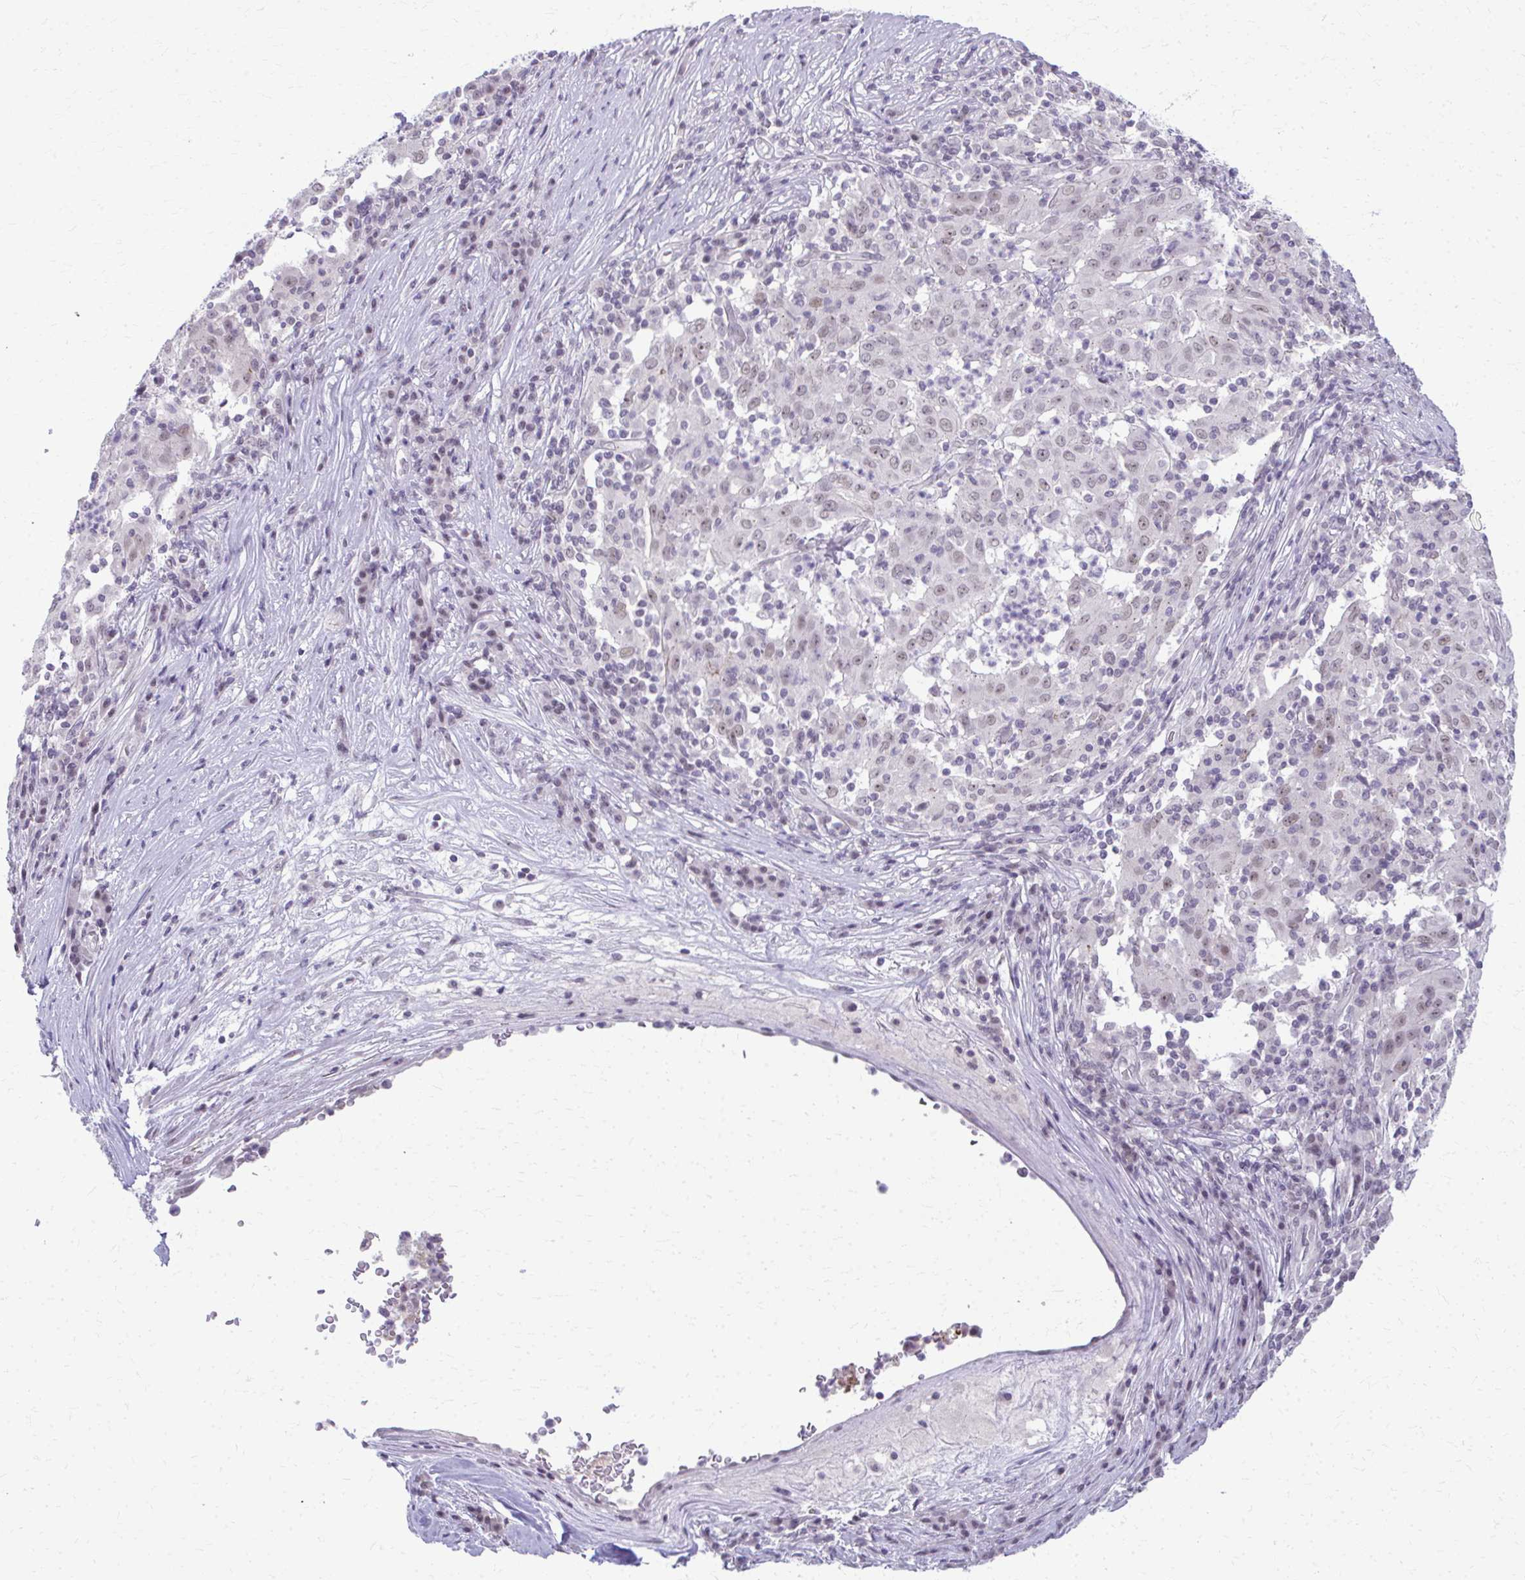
{"staining": {"intensity": "weak", "quantity": "<25%", "location": "nuclear"}, "tissue": "pancreatic cancer", "cell_type": "Tumor cells", "image_type": "cancer", "snomed": [{"axis": "morphology", "description": "Adenocarcinoma, NOS"}, {"axis": "topography", "description": "Pancreas"}], "caption": "This is an IHC image of pancreatic adenocarcinoma. There is no positivity in tumor cells.", "gene": "MAF1", "patient": {"sex": "male", "age": 63}}